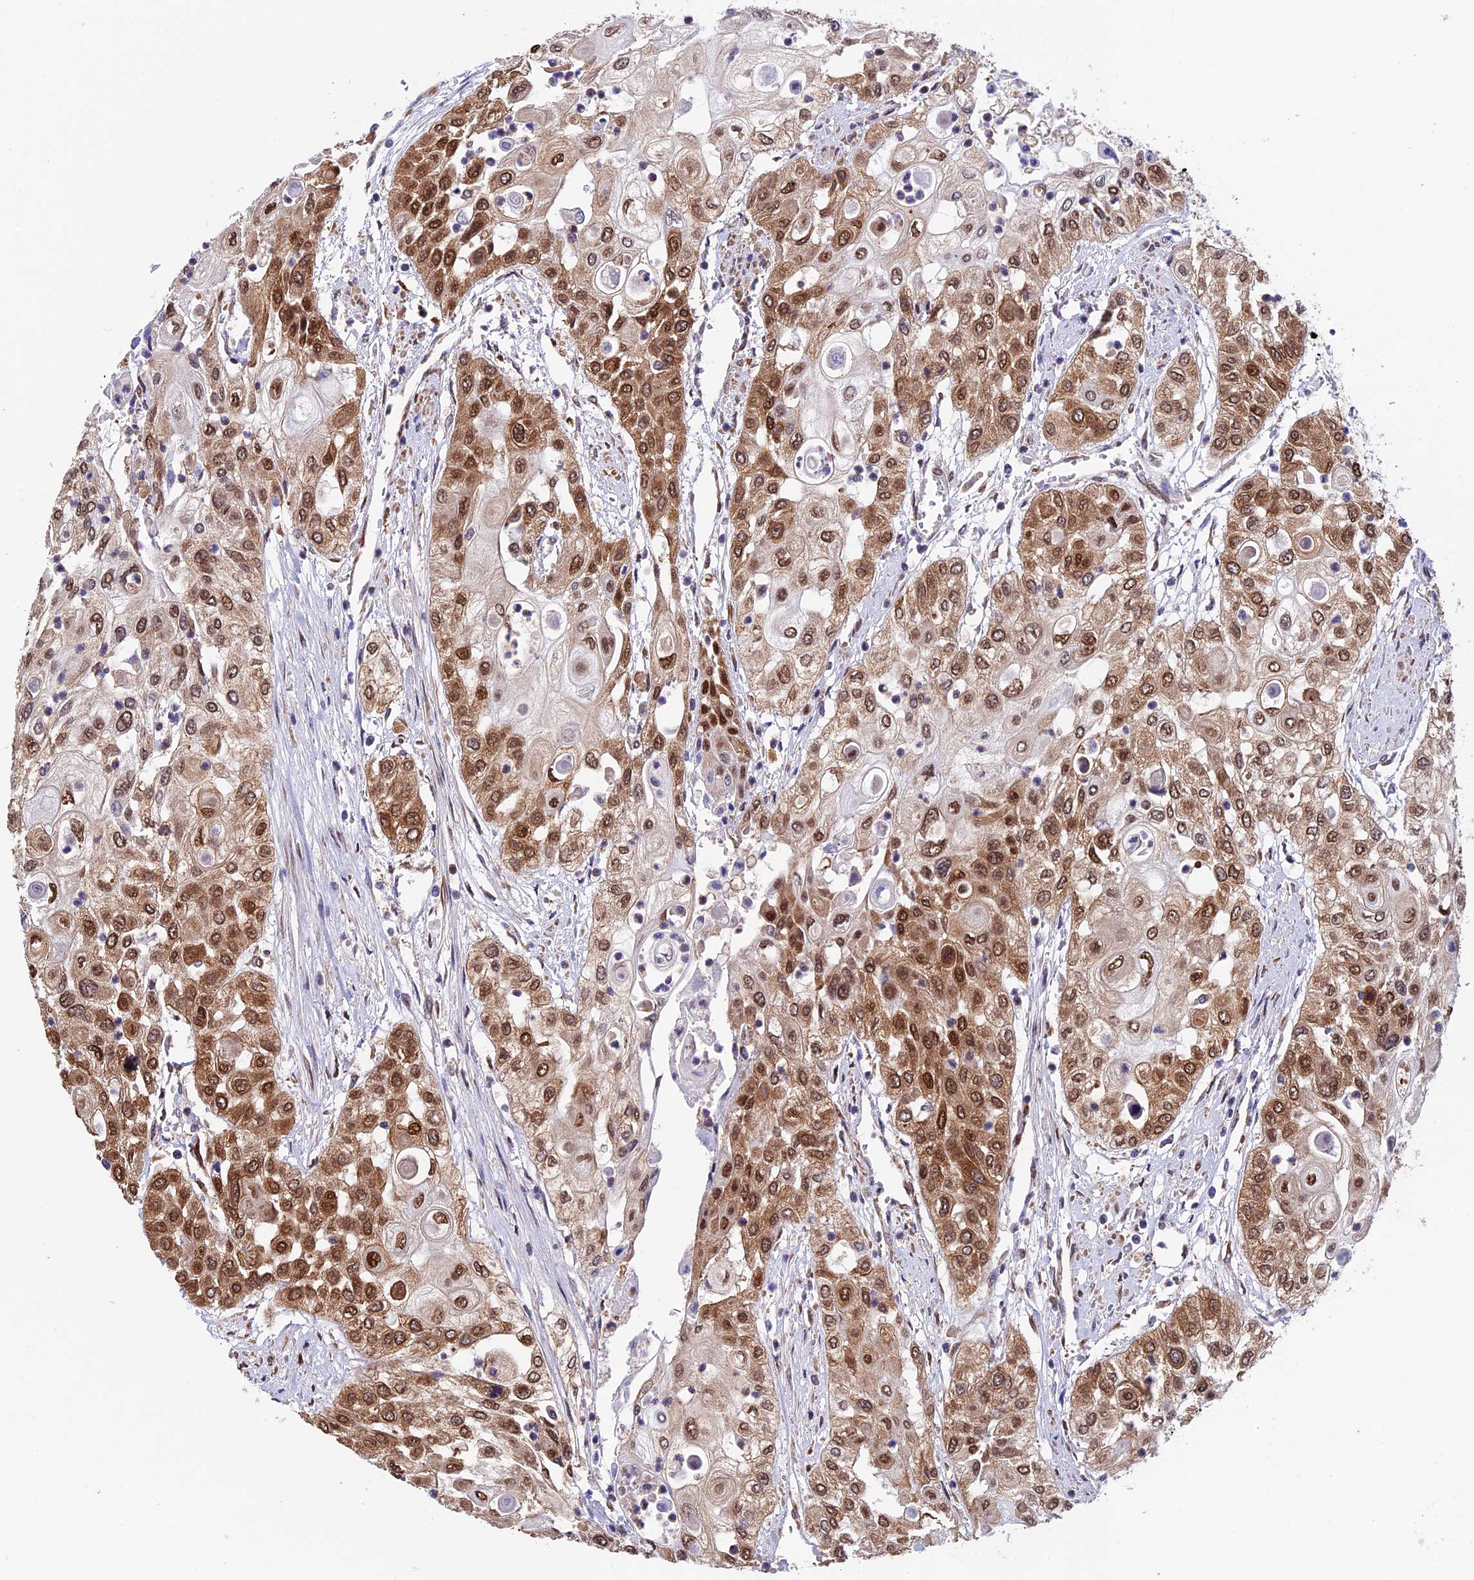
{"staining": {"intensity": "moderate", "quantity": ">75%", "location": "cytoplasmic/membranous,nuclear"}, "tissue": "urothelial cancer", "cell_type": "Tumor cells", "image_type": "cancer", "snomed": [{"axis": "morphology", "description": "Urothelial carcinoma, High grade"}, {"axis": "topography", "description": "Urinary bladder"}], "caption": "A brown stain highlights moderate cytoplasmic/membranous and nuclear expression of a protein in human urothelial carcinoma (high-grade) tumor cells. Immunohistochemistry stains the protein of interest in brown and the nuclei are stained blue.", "gene": "SLC9A5", "patient": {"sex": "female", "age": 79}}